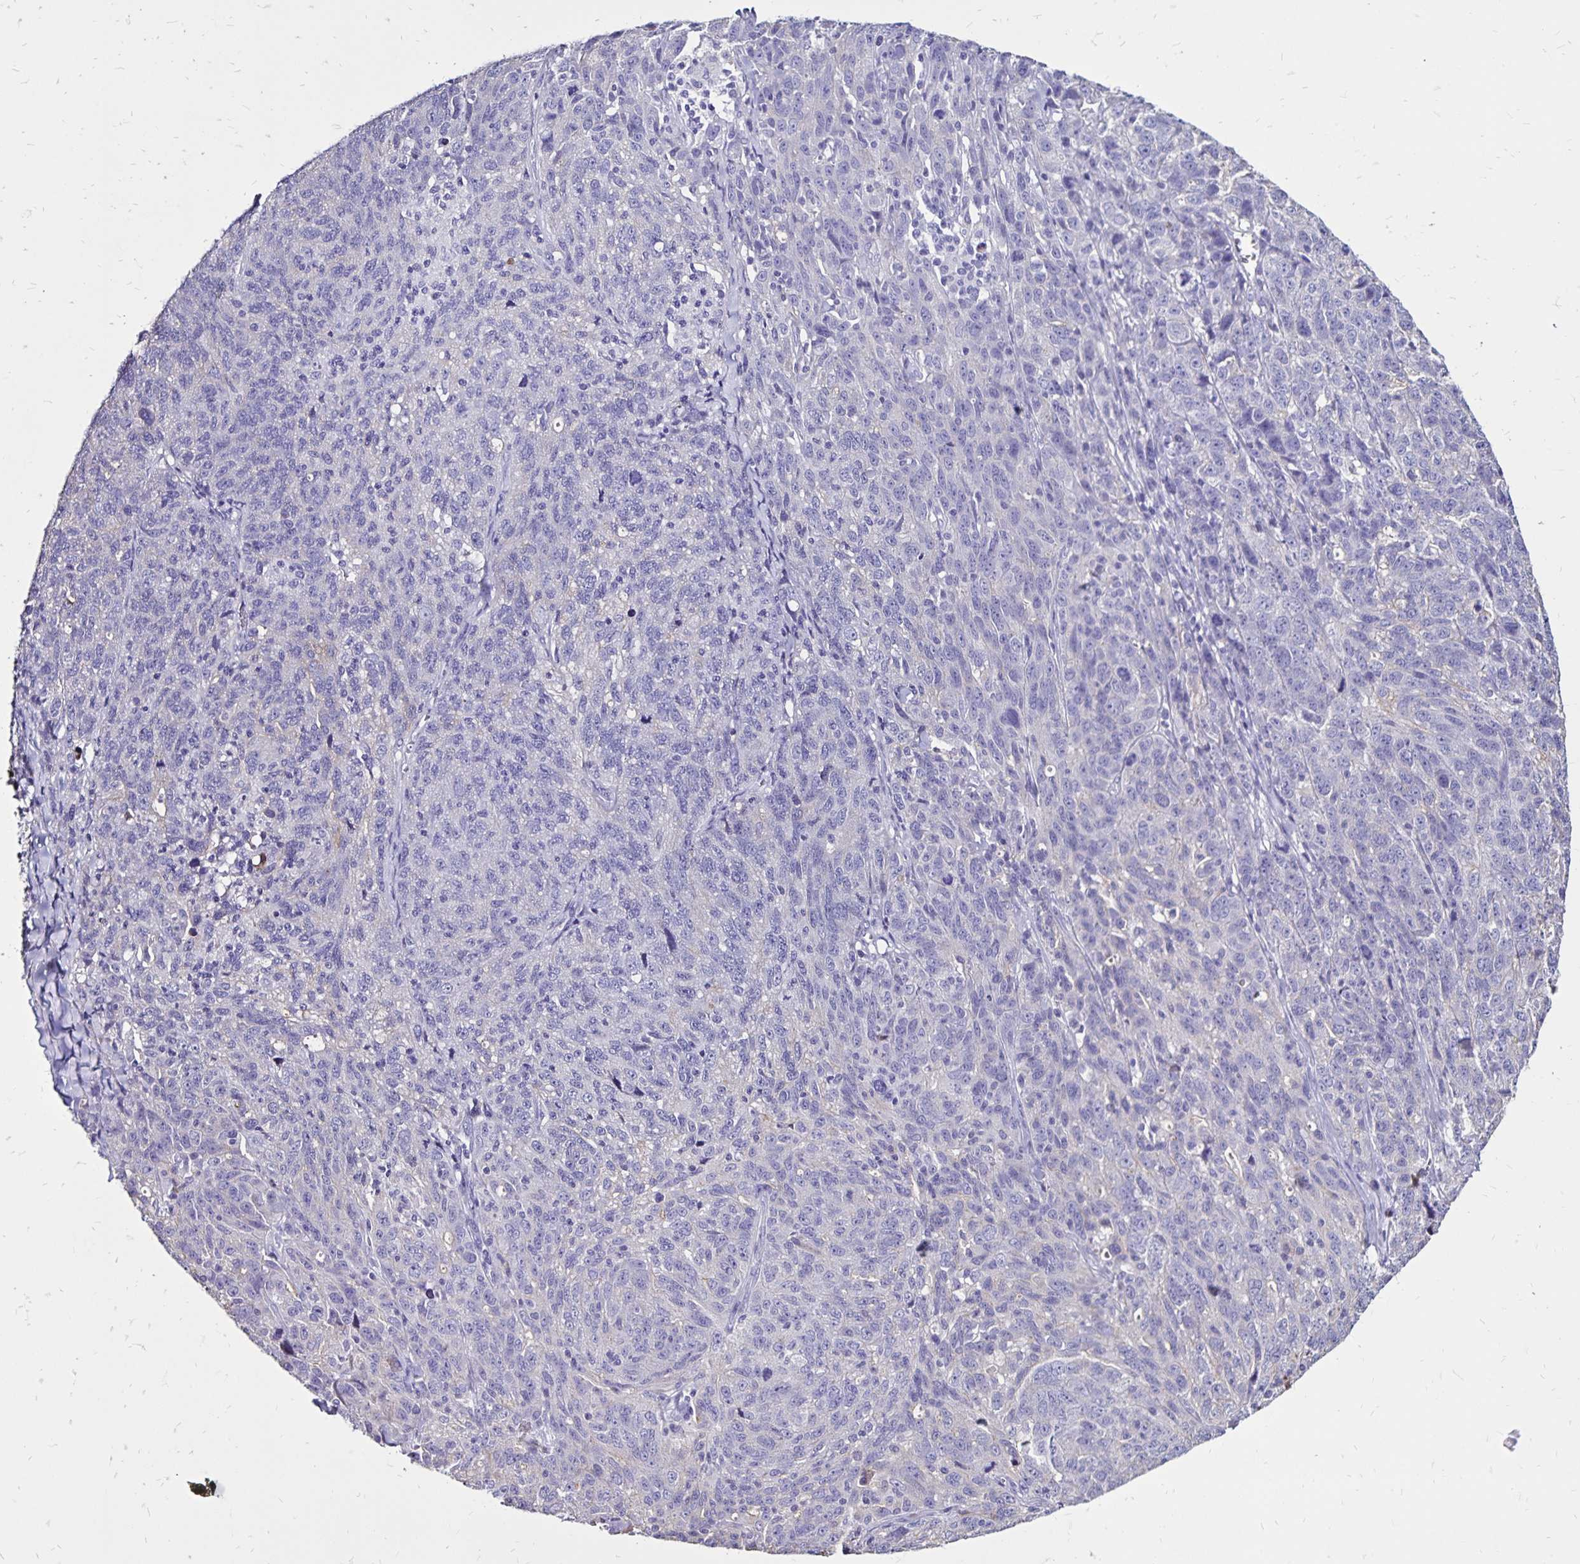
{"staining": {"intensity": "negative", "quantity": "none", "location": "none"}, "tissue": "ovarian cancer", "cell_type": "Tumor cells", "image_type": "cancer", "snomed": [{"axis": "morphology", "description": "Cystadenocarcinoma, serous, NOS"}, {"axis": "topography", "description": "Ovary"}], "caption": "This is an immunohistochemistry (IHC) photomicrograph of human serous cystadenocarcinoma (ovarian). There is no expression in tumor cells.", "gene": "EVPL", "patient": {"sex": "female", "age": 71}}